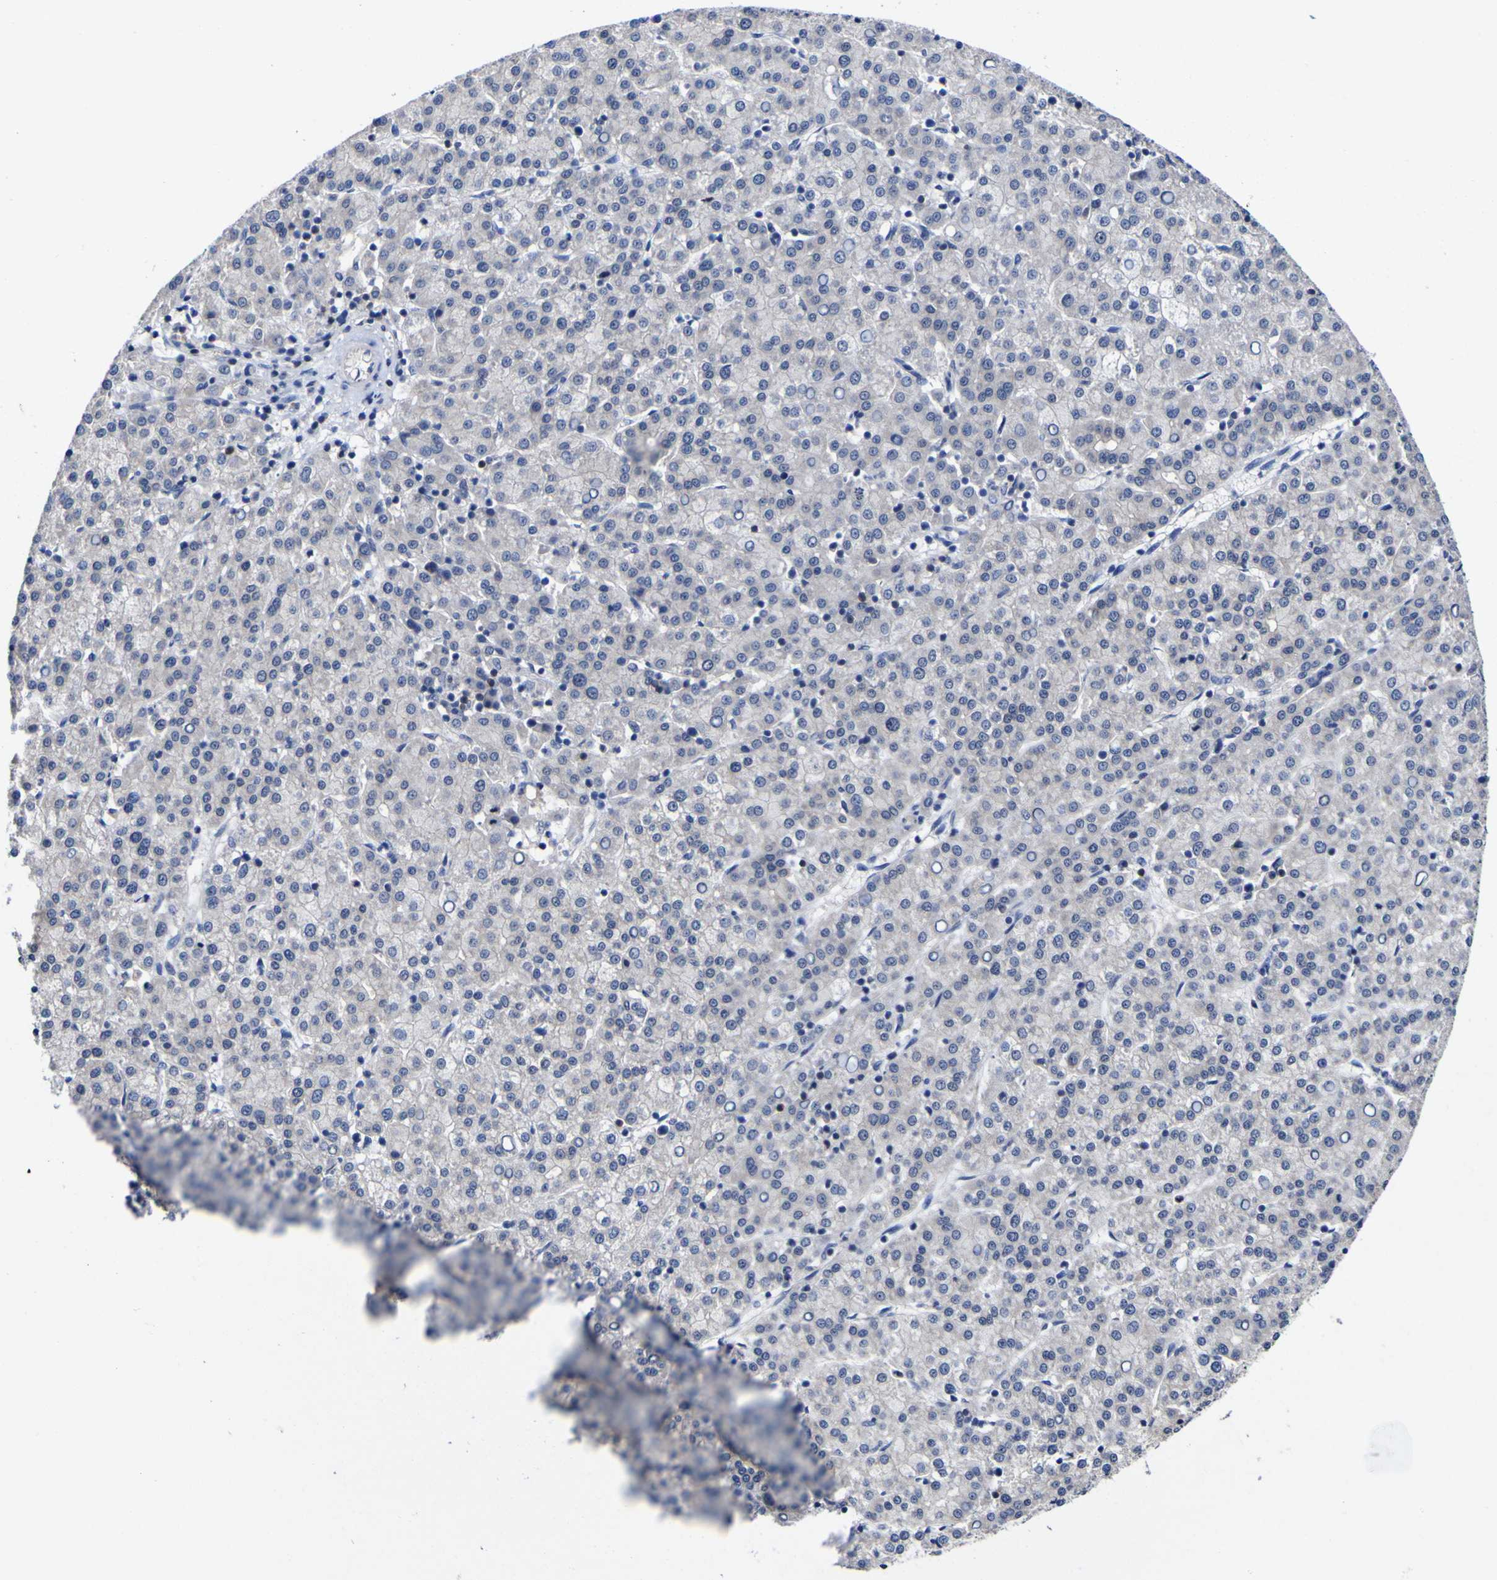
{"staining": {"intensity": "negative", "quantity": "none", "location": "none"}, "tissue": "liver cancer", "cell_type": "Tumor cells", "image_type": "cancer", "snomed": [{"axis": "morphology", "description": "Carcinoma, Hepatocellular, NOS"}, {"axis": "topography", "description": "Liver"}], "caption": "DAB (3,3'-diaminobenzidine) immunohistochemical staining of human hepatocellular carcinoma (liver) exhibits no significant positivity in tumor cells.", "gene": "CASP6", "patient": {"sex": "female", "age": 58}}